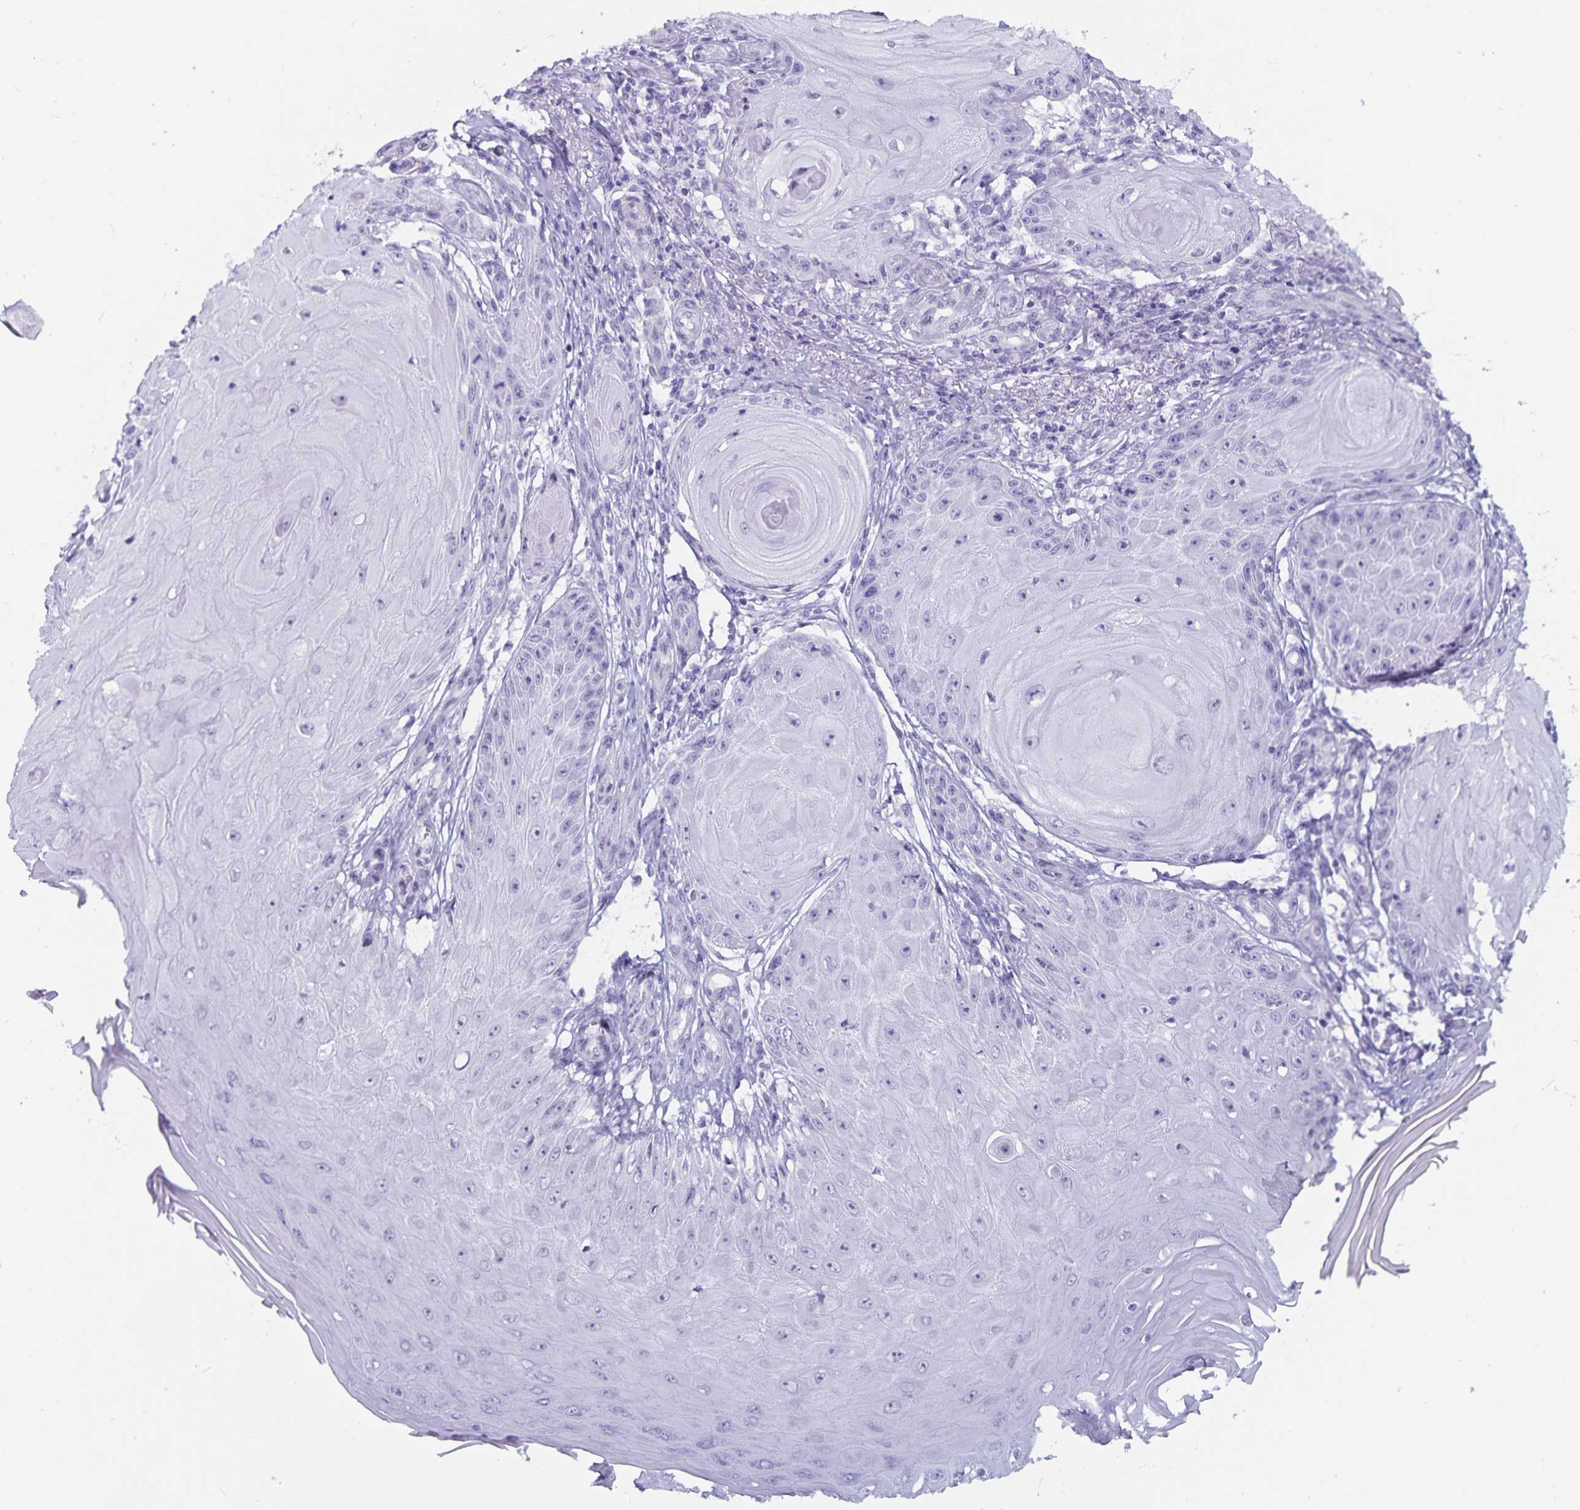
{"staining": {"intensity": "negative", "quantity": "none", "location": "none"}, "tissue": "skin cancer", "cell_type": "Tumor cells", "image_type": "cancer", "snomed": [{"axis": "morphology", "description": "Squamous cell carcinoma, NOS"}, {"axis": "topography", "description": "Skin"}], "caption": "This is a image of IHC staining of squamous cell carcinoma (skin), which shows no expression in tumor cells.", "gene": "GPR137", "patient": {"sex": "female", "age": 77}}